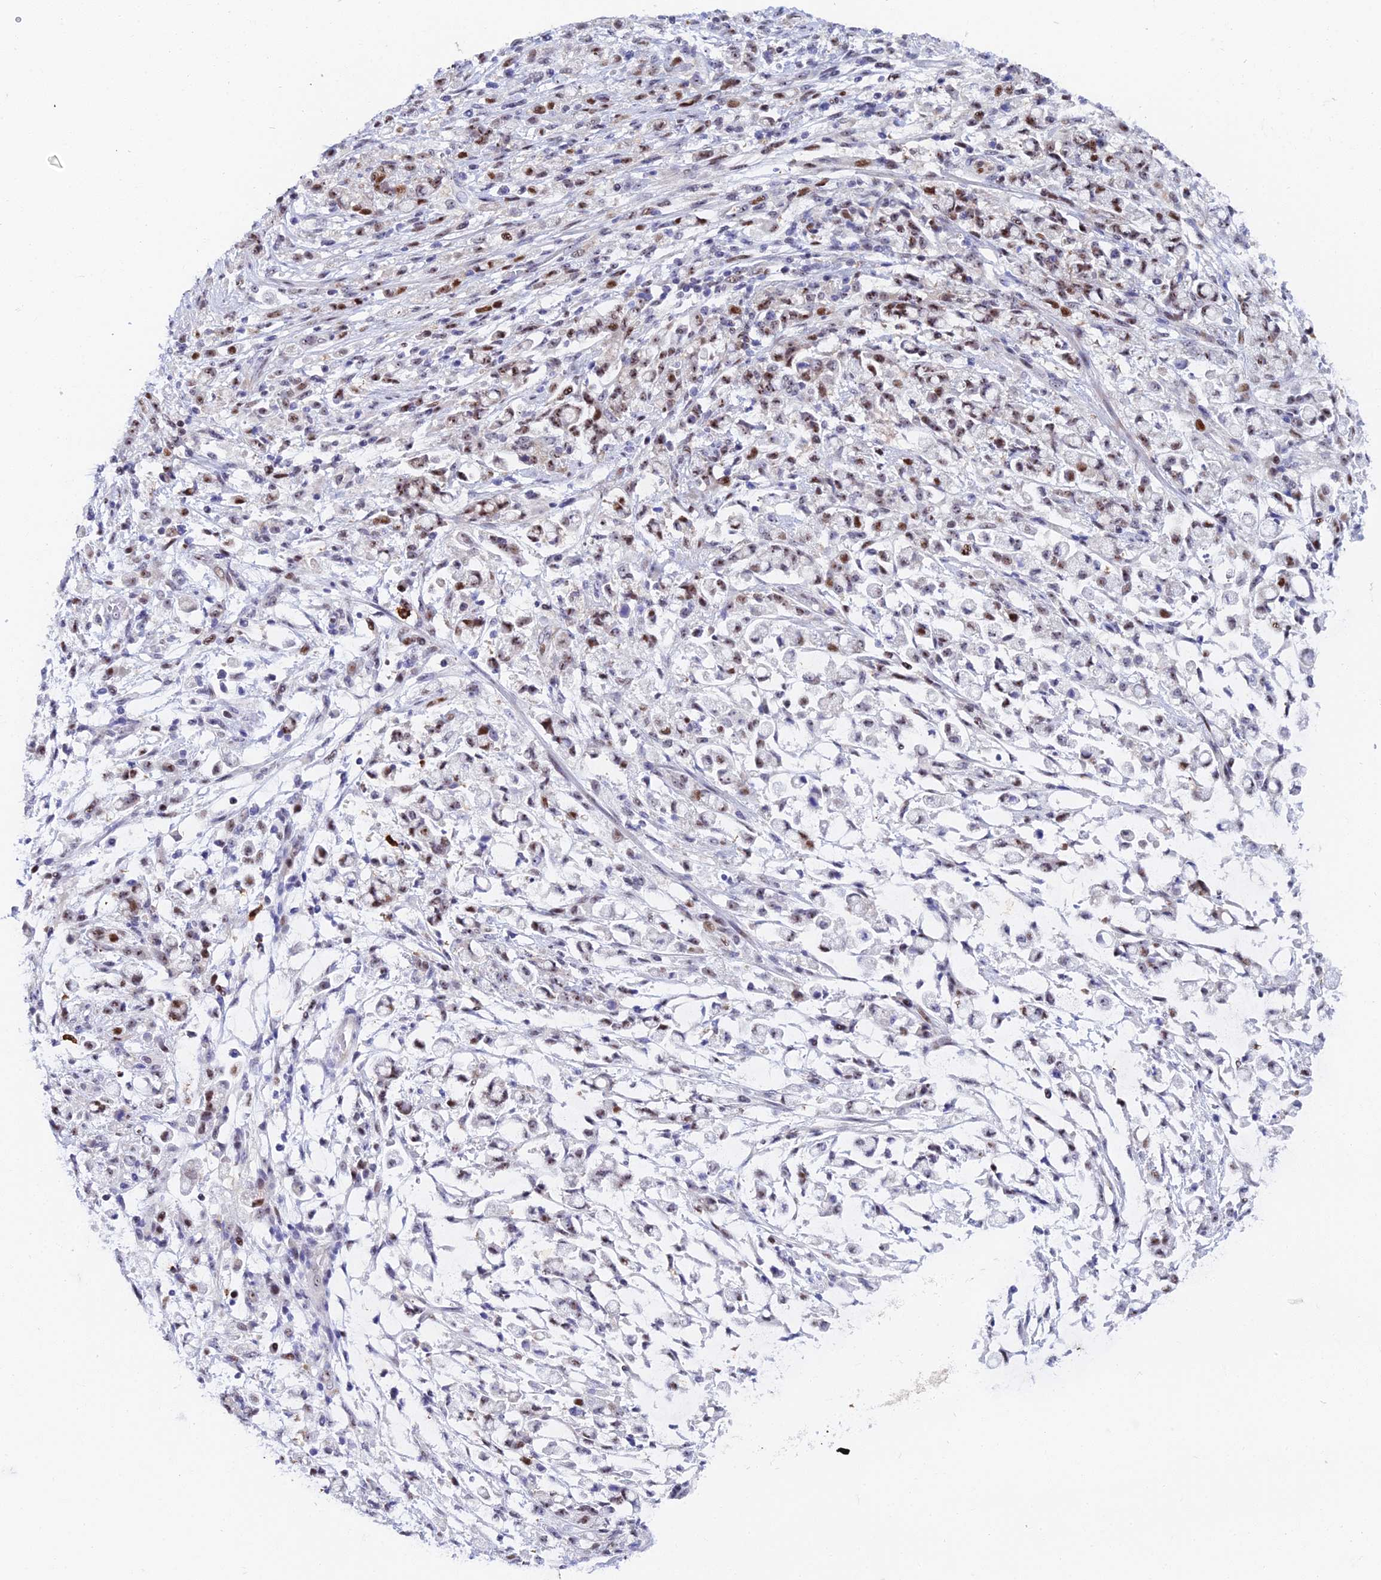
{"staining": {"intensity": "moderate", "quantity": "25%-75%", "location": "nuclear"}, "tissue": "stomach cancer", "cell_type": "Tumor cells", "image_type": "cancer", "snomed": [{"axis": "morphology", "description": "Adenocarcinoma, NOS"}, {"axis": "topography", "description": "Stomach"}], "caption": "Protein analysis of adenocarcinoma (stomach) tissue exhibits moderate nuclear expression in approximately 25%-75% of tumor cells.", "gene": "TIFA", "patient": {"sex": "female", "age": 60}}